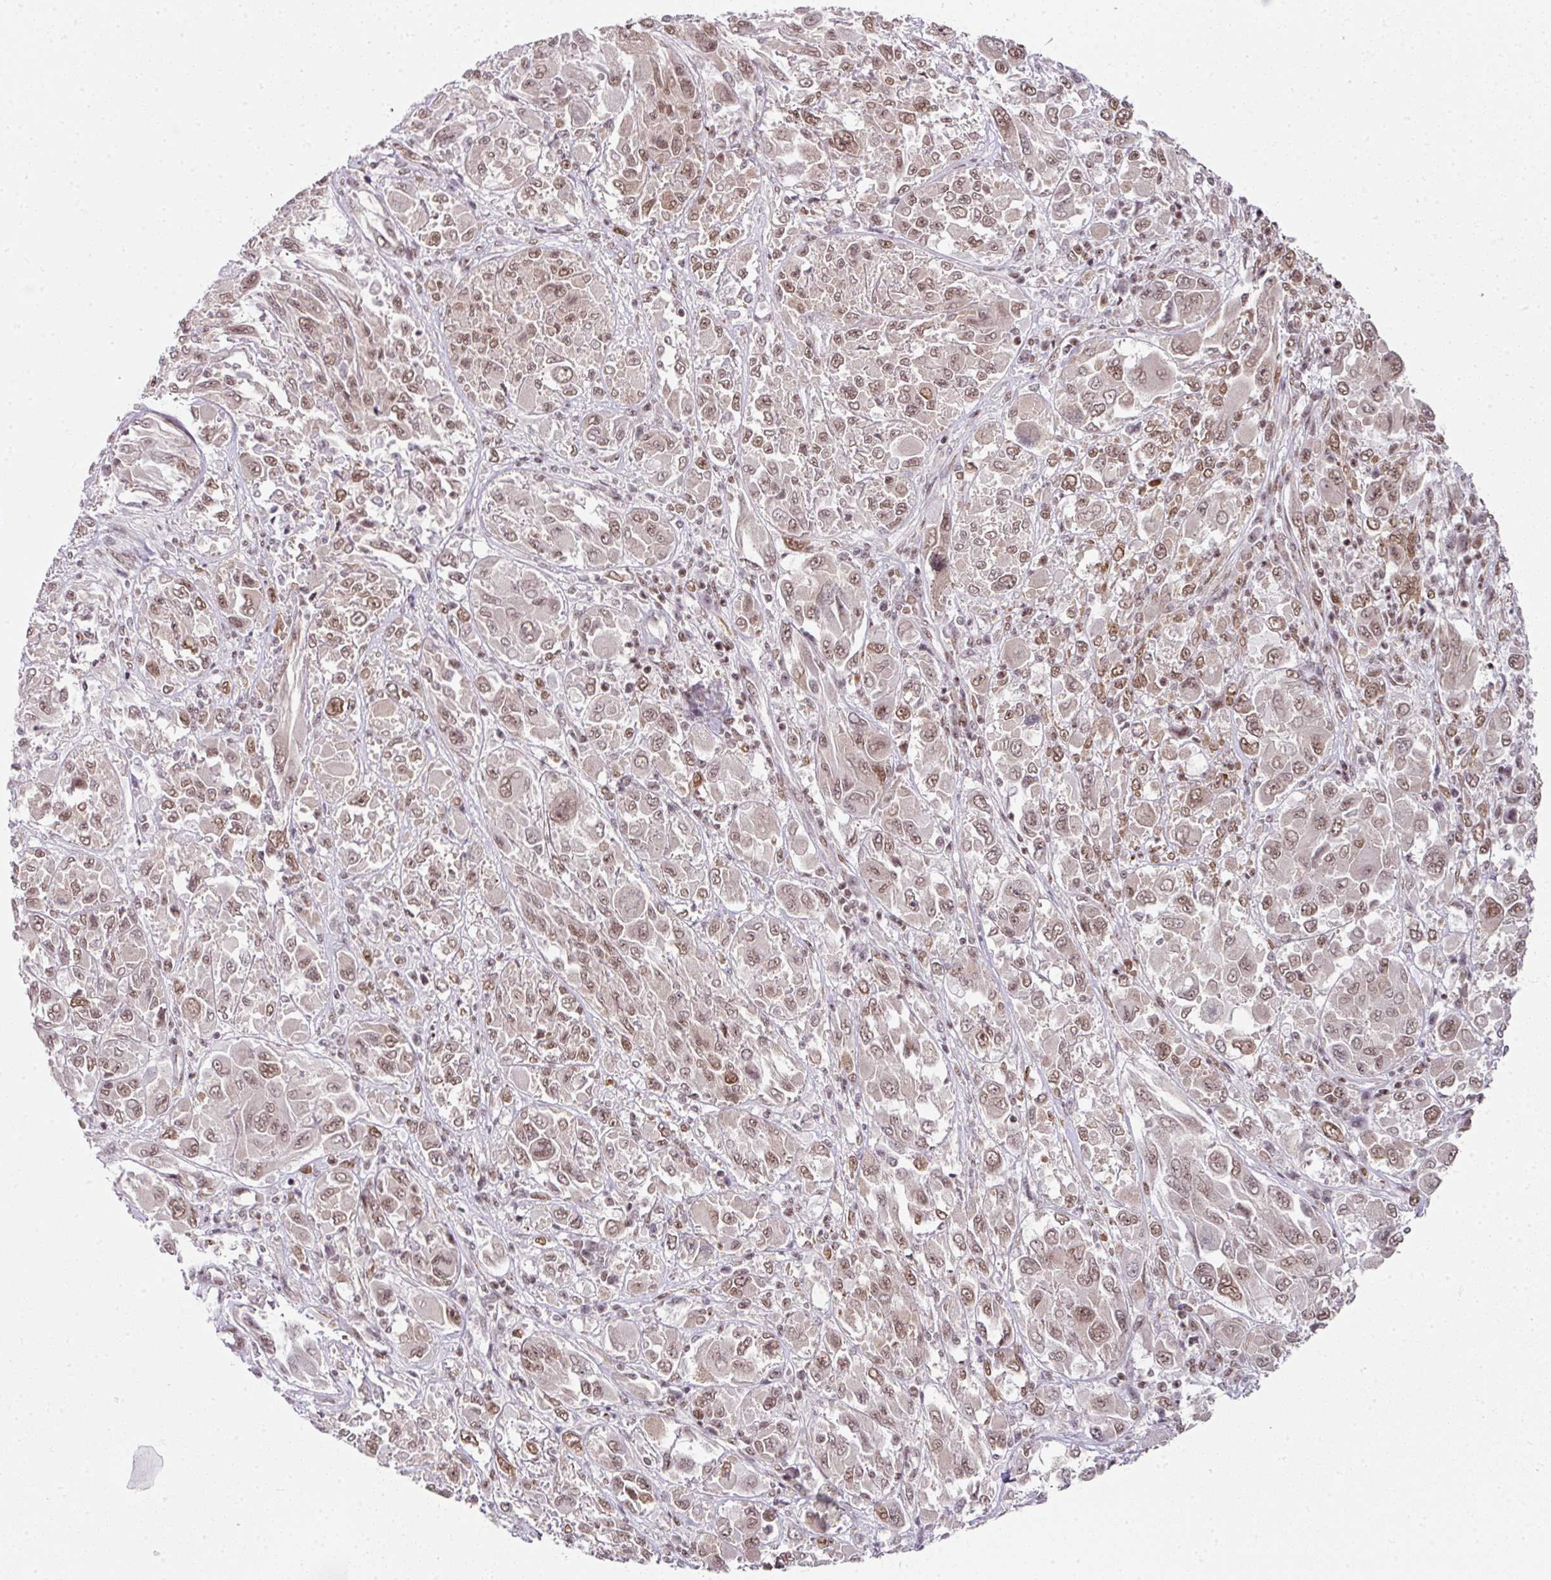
{"staining": {"intensity": "moderate", "quantity": ">75%", "location": "nuclear"}, "tissue": "melanoma", "cell_type": "Tumor cells", "image_type": "cancer", "snomed": [{"axis": "morphology", "description": "Malignant melanoma, NOS"}, {"axis": "topography", "description": "Skin"}], "caption": "The immunohistochemical stain highlights moderate nuclear expression in tumor cells of malignant melanoma tissue. The staining was performed using DAB (3,3'-diaminobenzidine), with brown indicating positive protein expression. Nuclei are stained blue with hematoxylin.", "gene": "NFYA", "patient": {"sex": "female", "age": 91}}